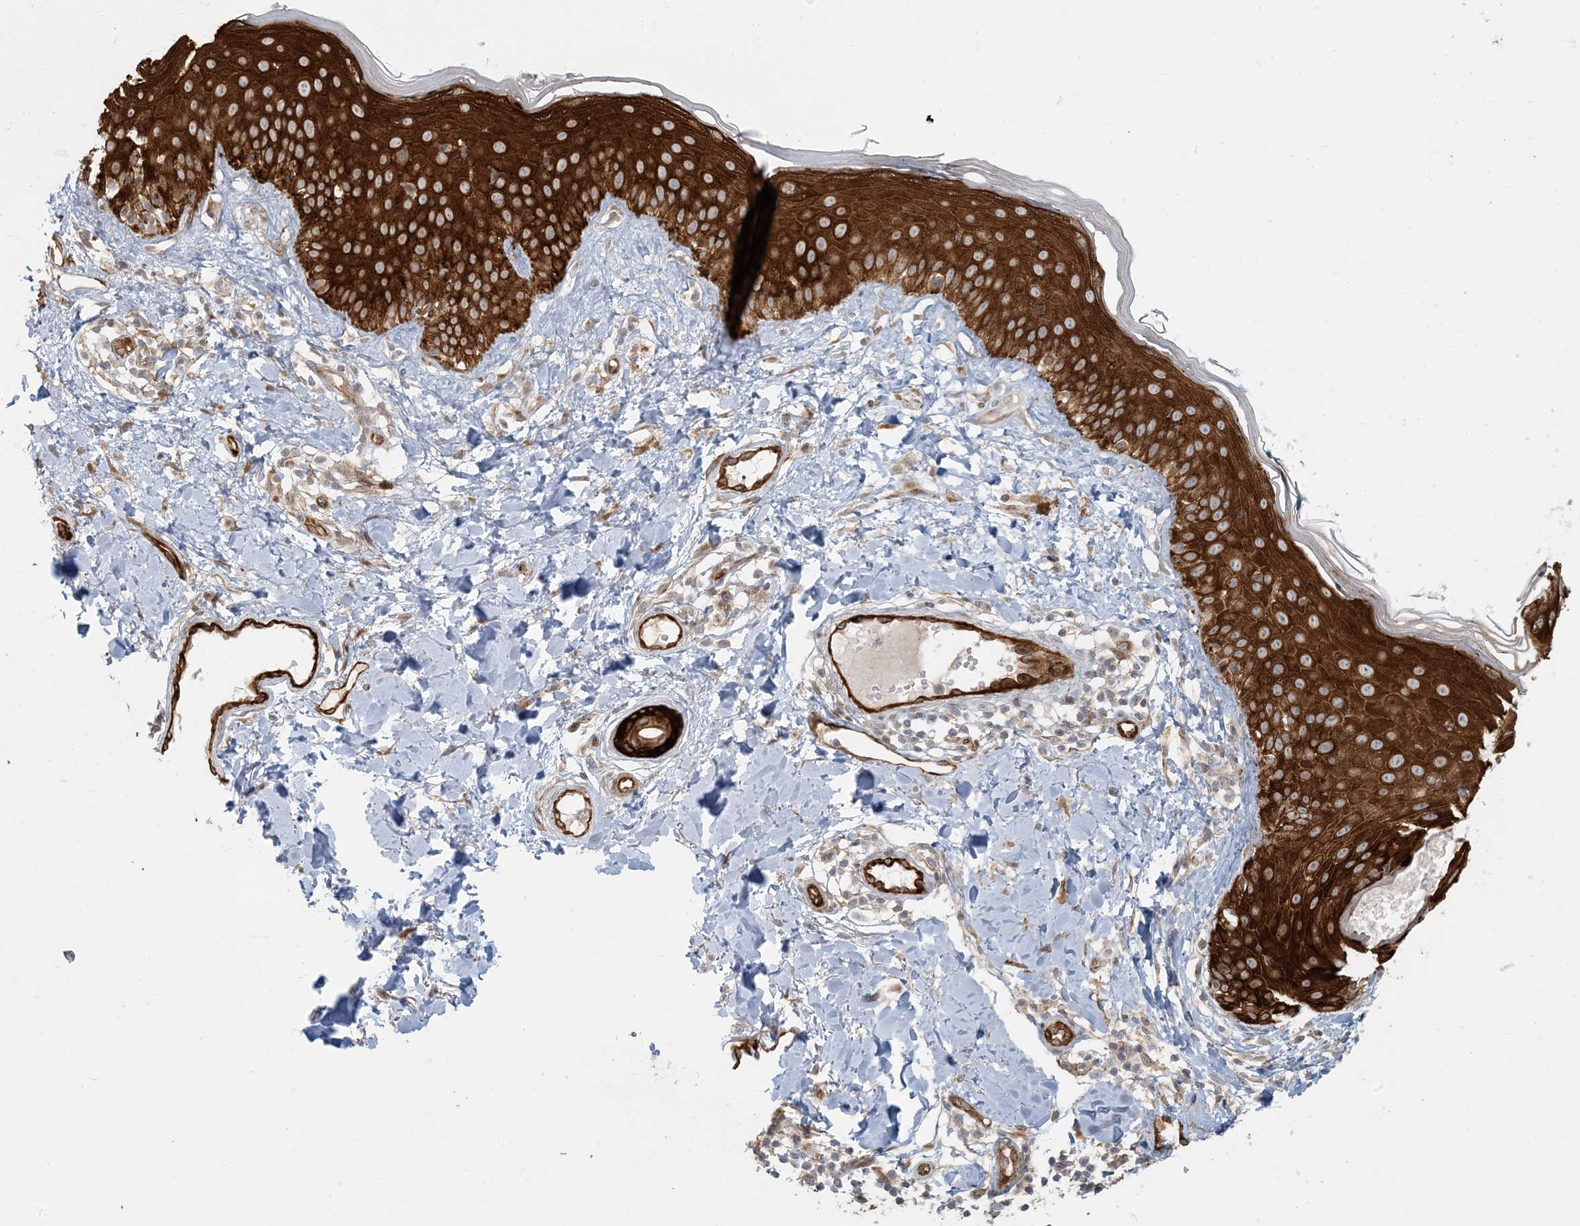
{"staining": {"intensity": "weak", "quantity": ">75%", "location": "cytoplasmic/membranous"}, "tissue": "skin", "cell_type": "Fibroblasts", "image_type": "normal", "snomed": [{"axis": "morphology", "description": "Normal tissue, NOS"}, {"axis": "topography", "description": "Skin"}], "caption": "Protein staining of unremarkable skin exhibits weak cytoplasmic/membranous positivity in about >75% of fibroblasts. (DAB (3,3'-diaminobenzidine) IHC, brown staining for protein, blue staining for nuclei).", "gene": "BCORL1", "patient": {"sex": "male", "age": 52}}